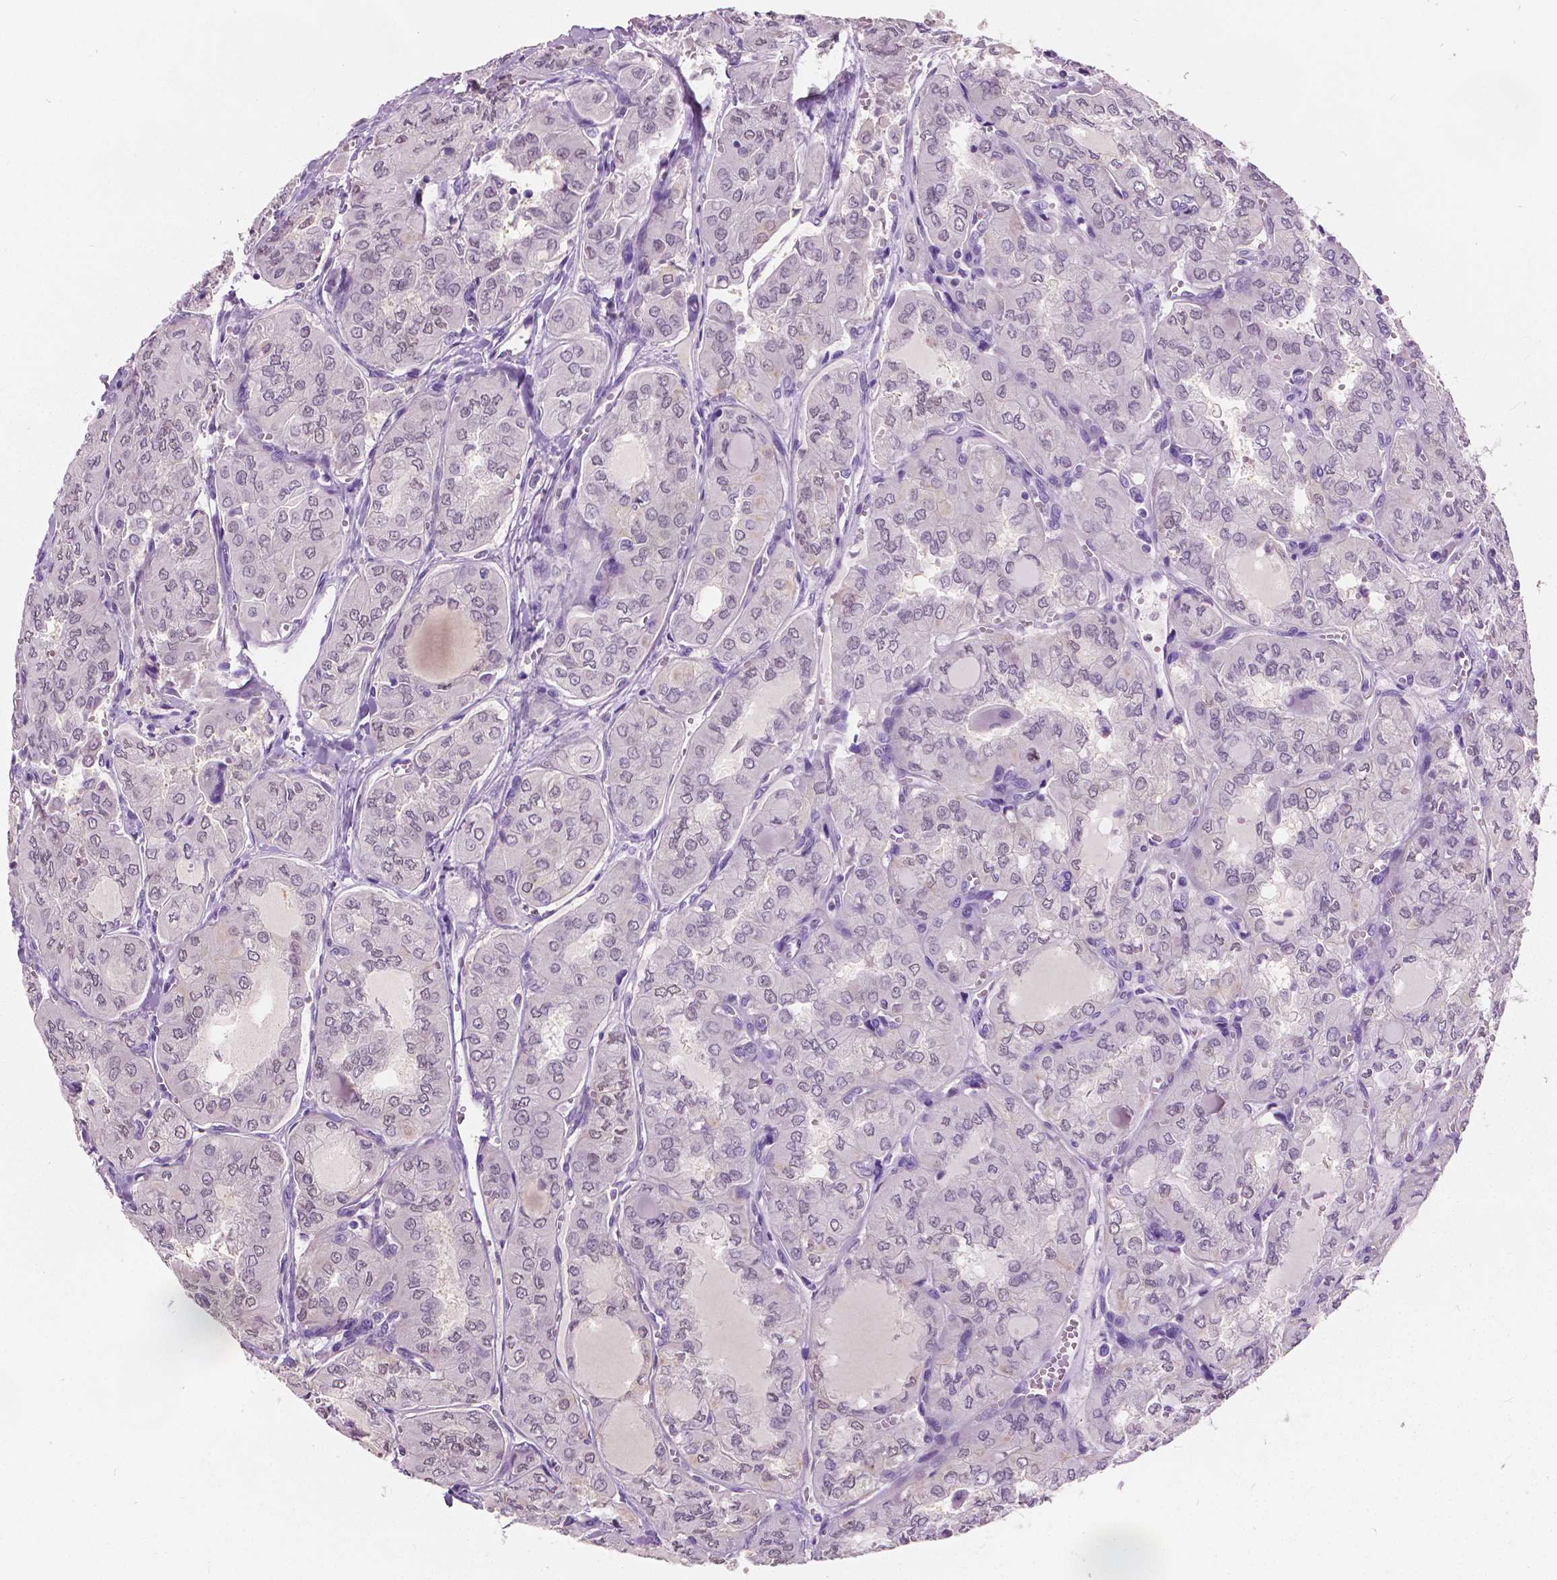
{"staining": {"intensity": "negative", "quantity": "none", "location": "none"}, "tissue": "thyroid cancer", "cell_type": "Tumor cells", "image_type": "cancer", "snomed": [{"axis": "morphology", "description": "Papillary adenocarcinoma, NOS"}, {"axis": "topography", "description": "Thyroid gland"}], "caption": "Protein analysis of papillary adenocarcinoma (thyroid) exhibits no significant positivity in tumor cells.", "gene": "TKFC", "patient": {"sex": "male", "age": 20}}